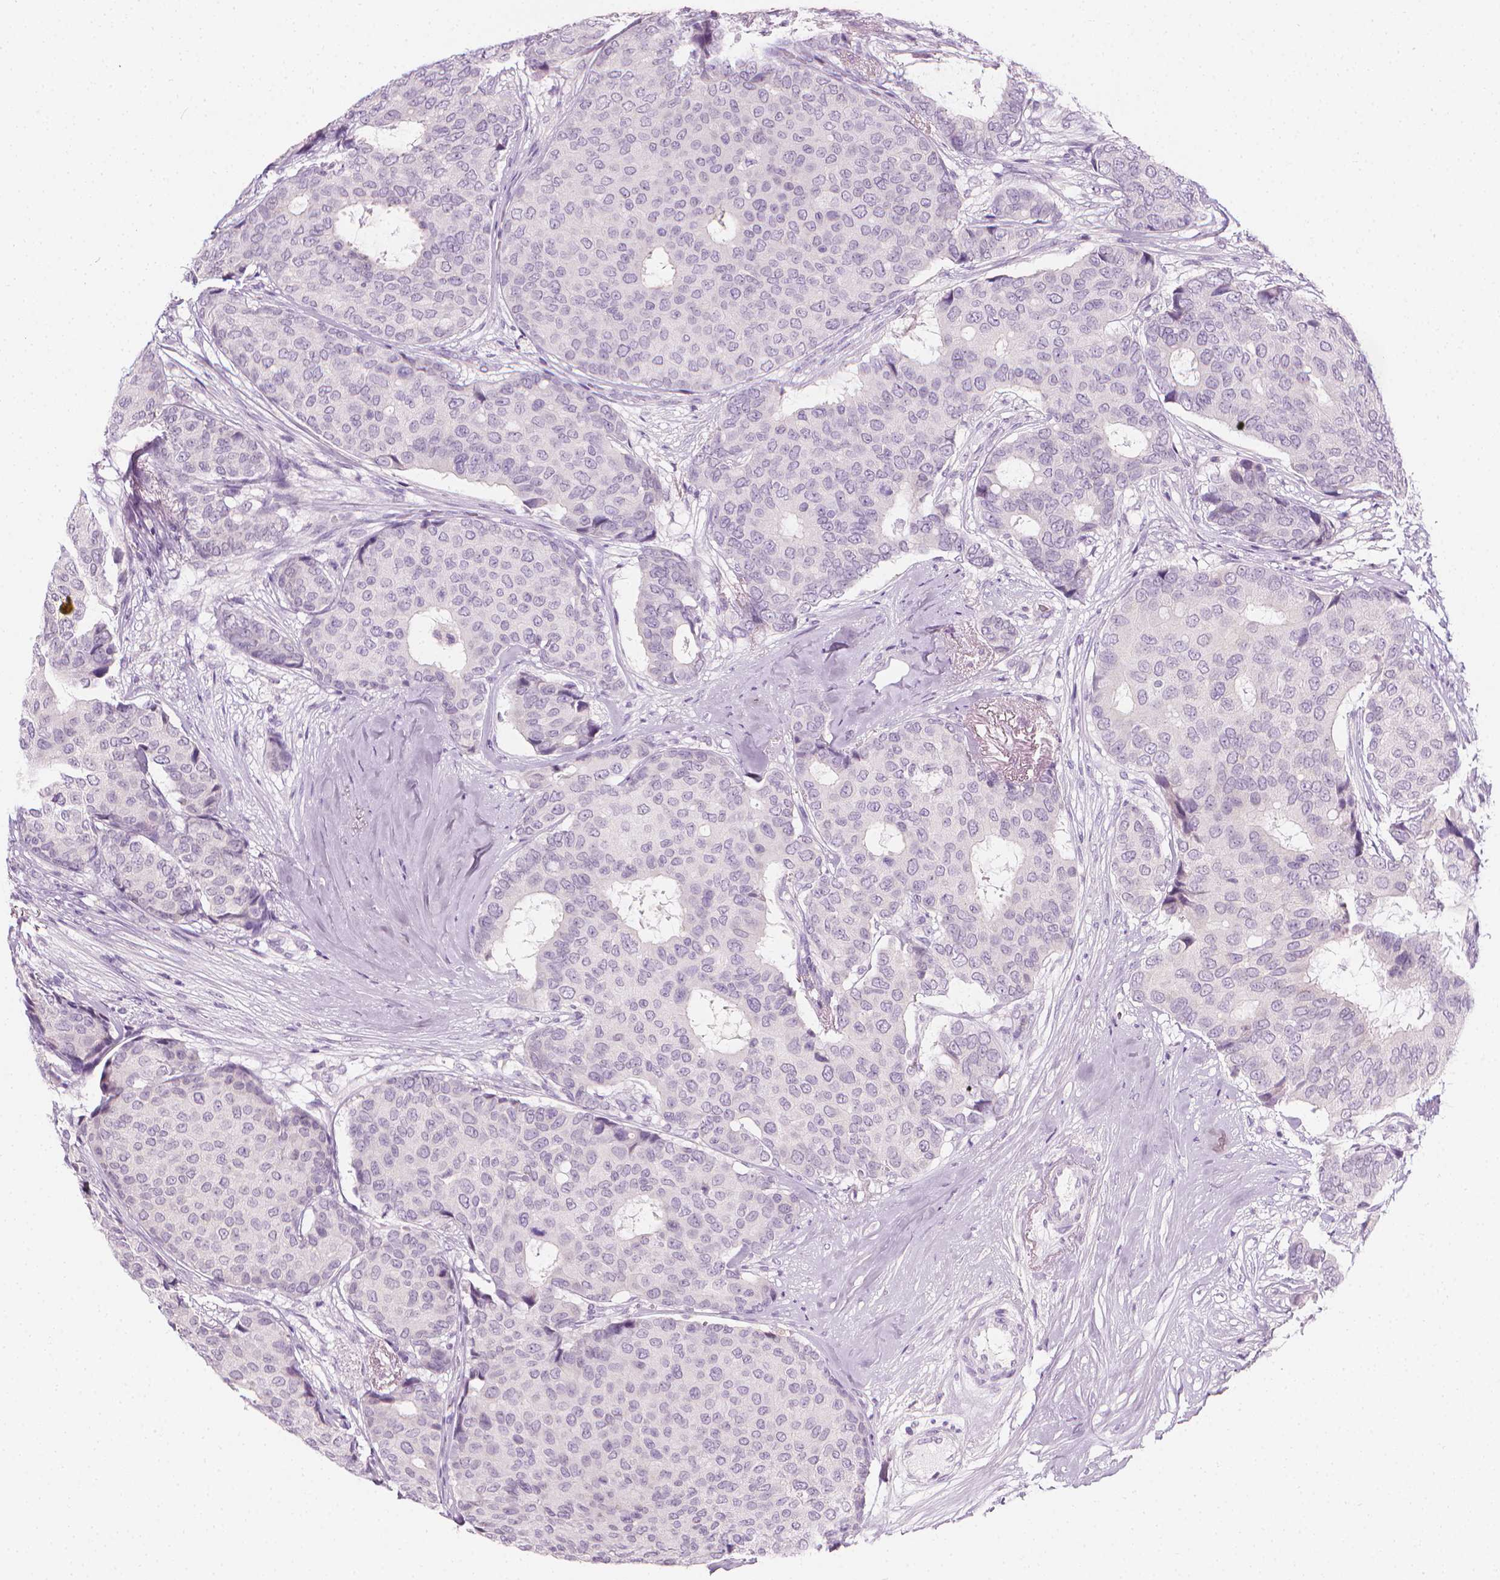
{"staining": {"intensity": "negative", "quantity": "none", "location": "none"}, "tissue": "breast cancer", "cell_type": "Tumor cells", "image_type": "cancer", "snomed": [{"axis": "morphology", "description": "Duct carcinoma"}, {"axis": "topography", "description": "Breast"}], "caption": "Breast cancer was stained to show a protein in brown. There is no significant staining in tumor cells.", "gene": "DCAF8L1", "patient": {"sex": "female", "age": 75}}